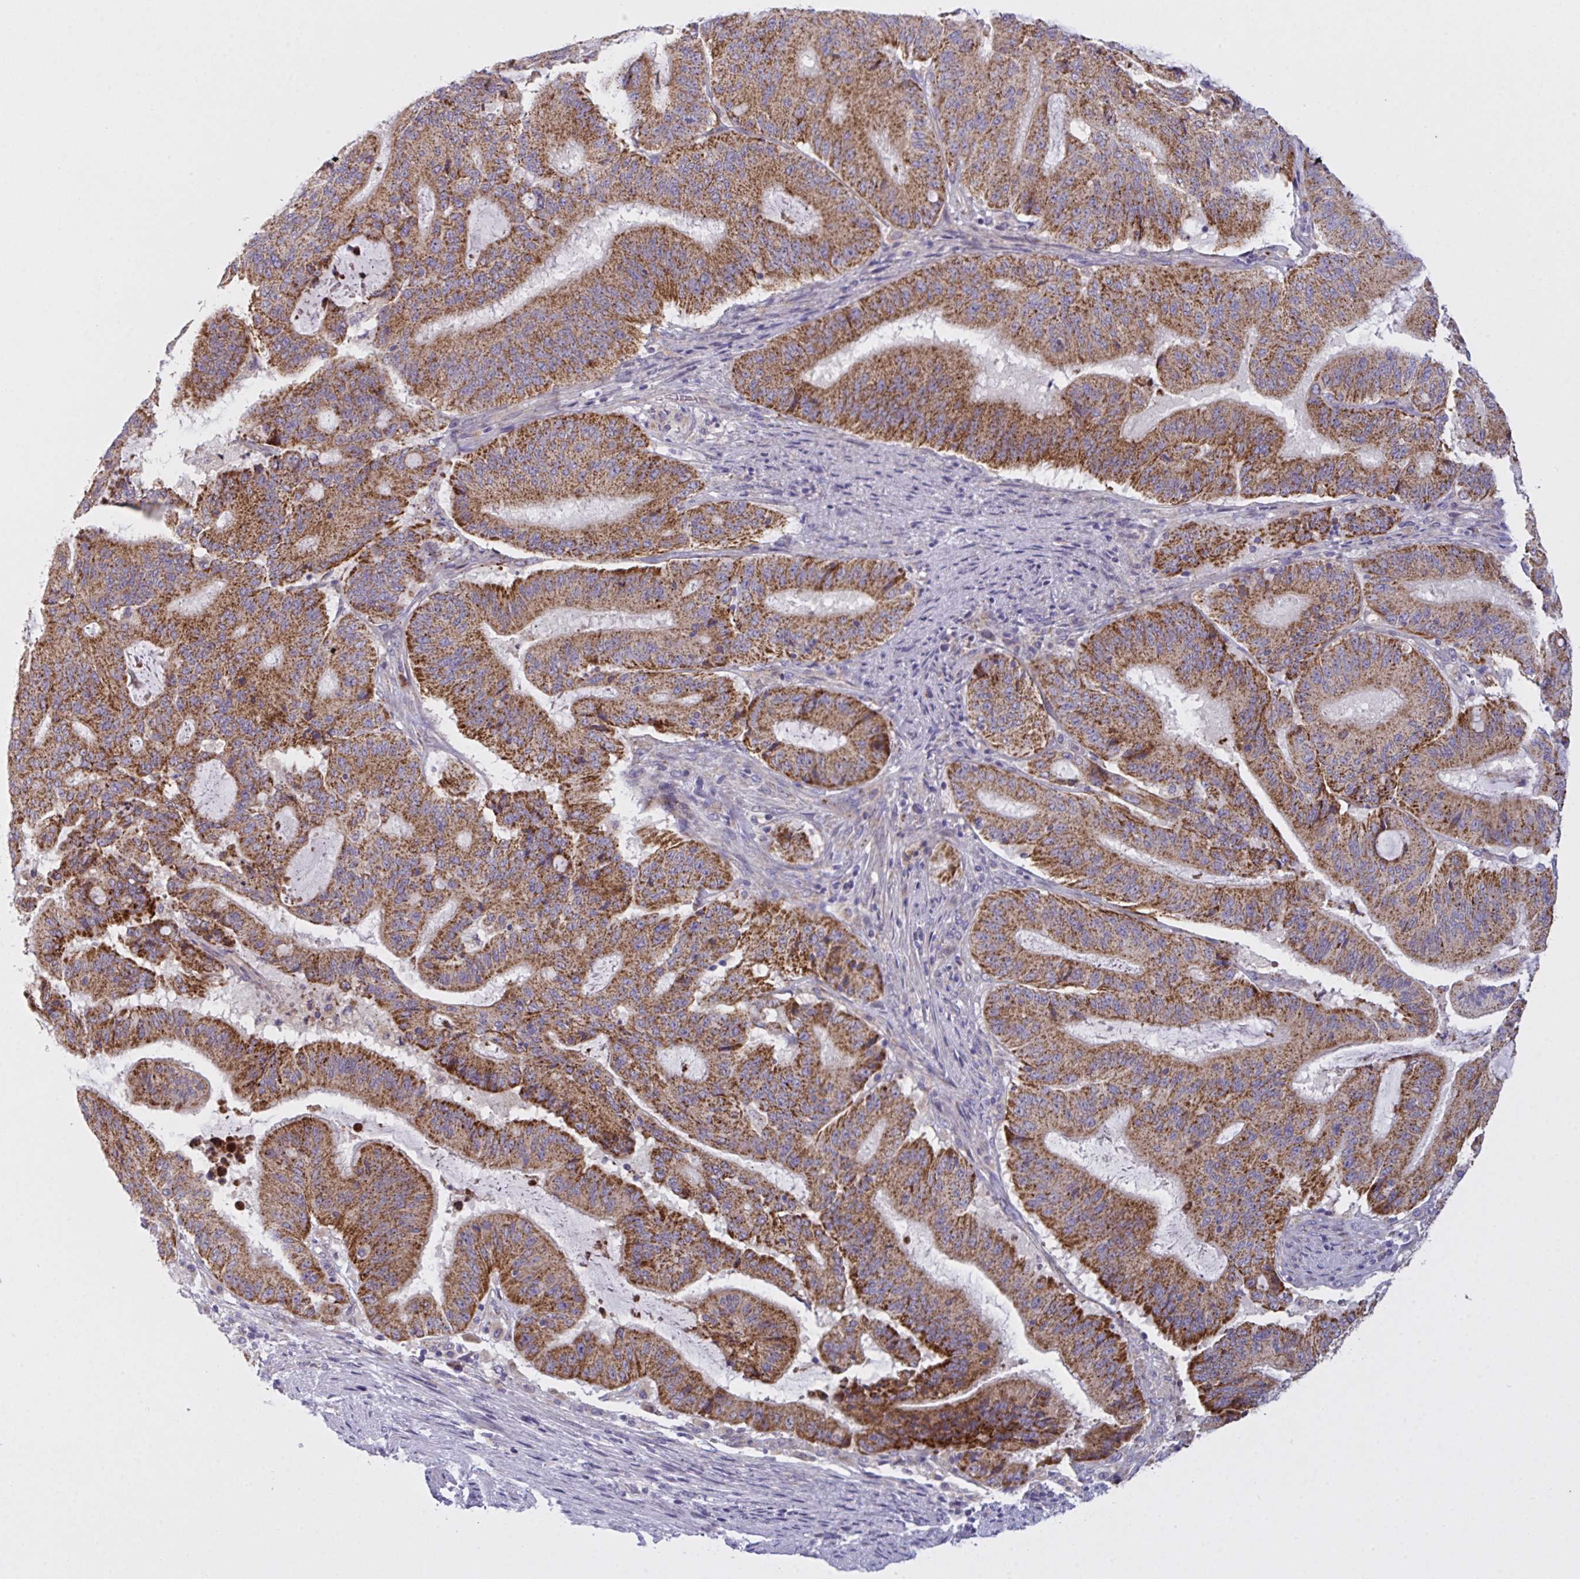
{"staining": {"intensity": "moderate", "quantity": ">75%", "location": "cytoplasmic/membranous"}, "tissue": "liver cancer", "cell_type": "Tumor cells", "image_type": "cancer", "snomed": [{"axis": "morphology", "description": "Normal tissue, NOS"}, {"axis": "morphology", "description": "Cholangiocarcinoma"}, {"axis": "topography", "description": "Liver"}, {"axis": "topography", "description": "Peripheral nerve tissue"}], "caption": "Liver cholangiocarcinoma stained with a protein marker reveals moderate staining in tumor cells.", "gene": "MRPS2", "patient": {"sex": "female", "age": 73}}